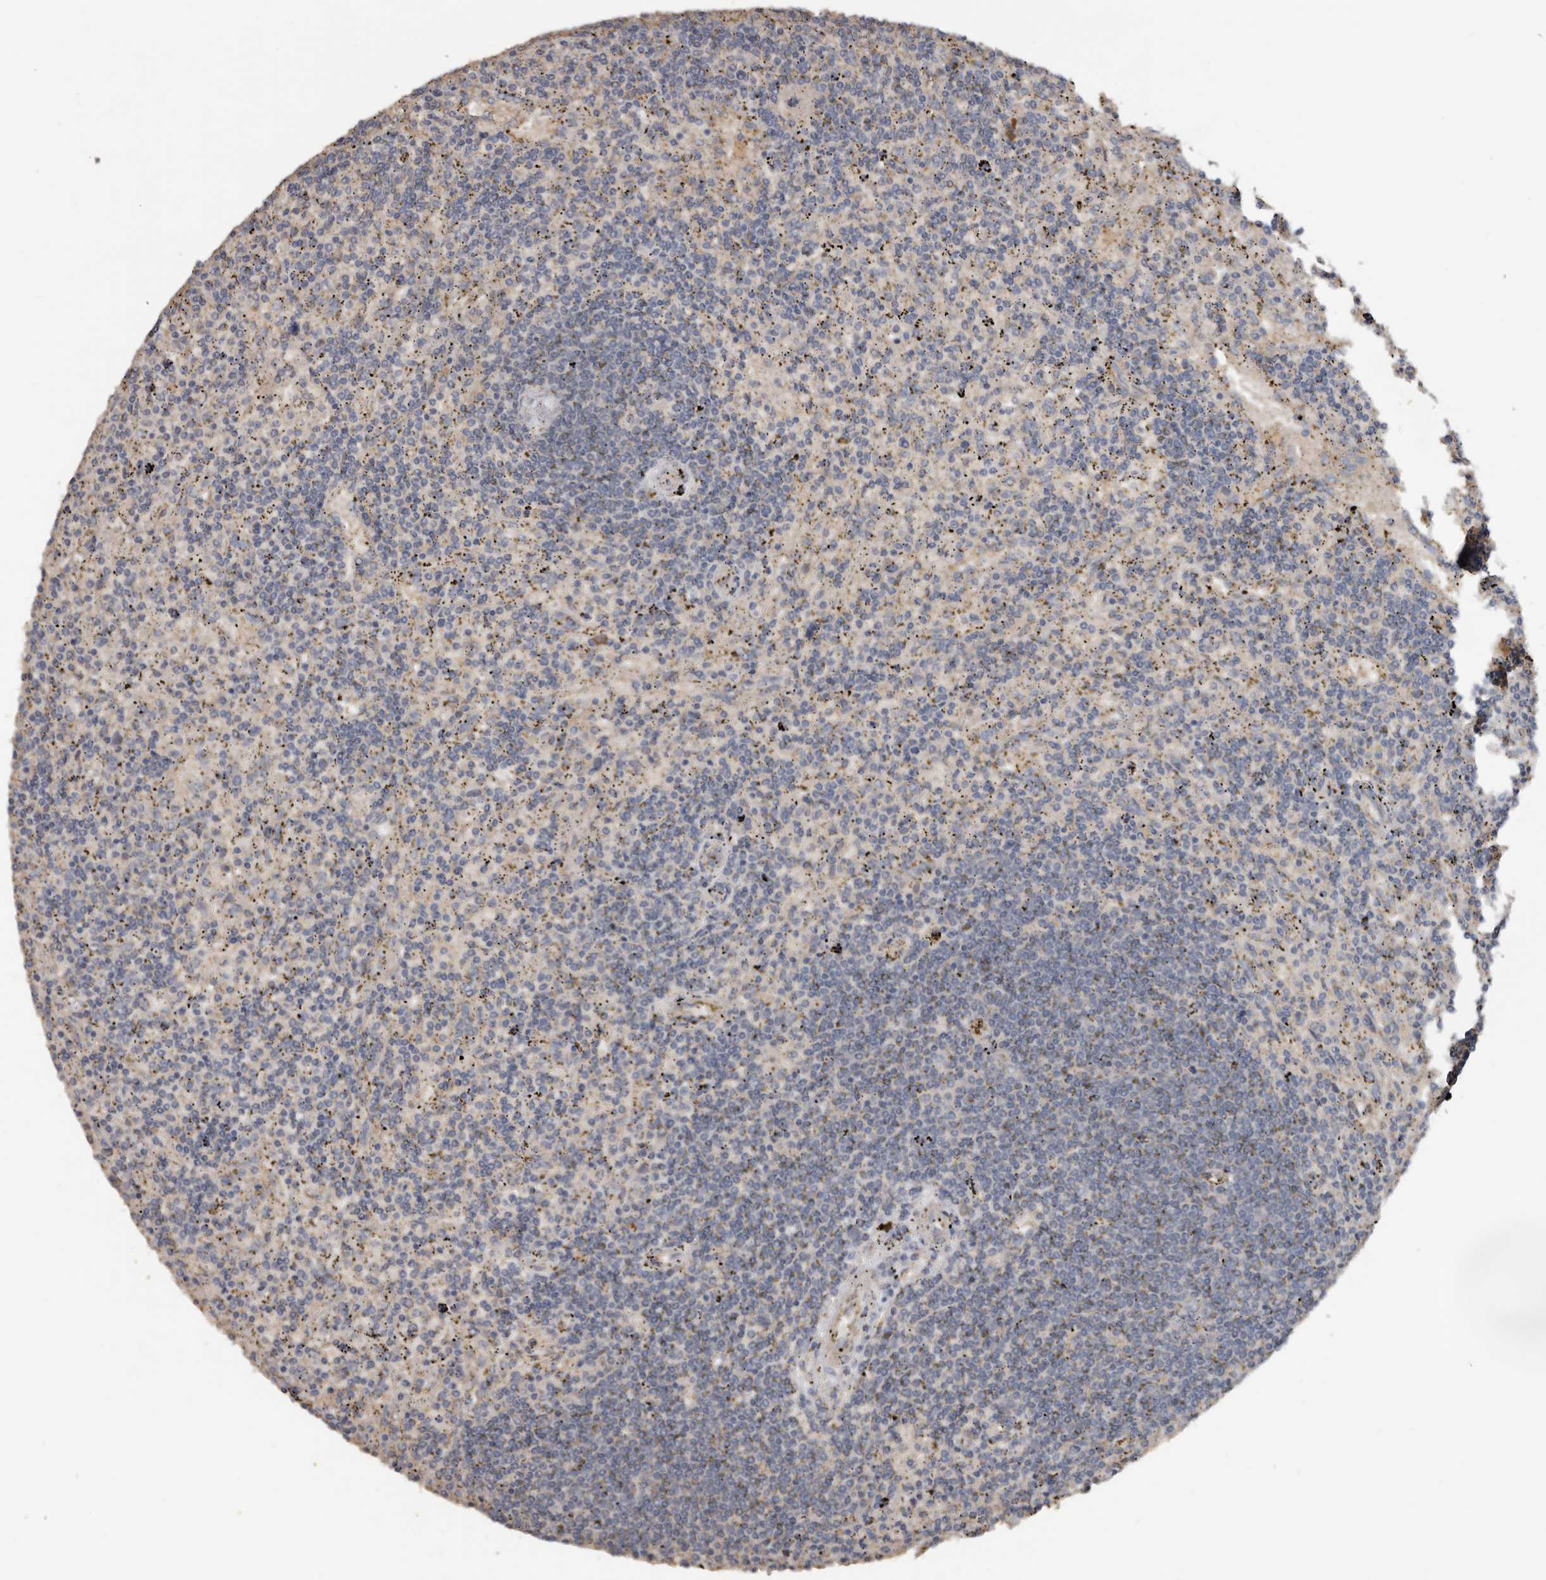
{"staining": {"intensity": "negative", "quantity": "none", "location": "none"}, "tissue": "lymphoma", "cell_type": "Tumor cells", "image_type": "cancer", "snomed": [{"axis": "morphology", "description": "Malignant lymphoma, non-Hodgkin's type, Low grade"}, {"axis": "topography", "description": "Spleen"}], "caption": "Image shows no protein positivity in tumor cells of low-grade malignant lymphoma, non-Hodgkin's type tissue. (DAB immunohistochemistry with hematoxylin counter stain).", "gene": "HYAL4", "patient": {"sex": "male", "age": 76}}